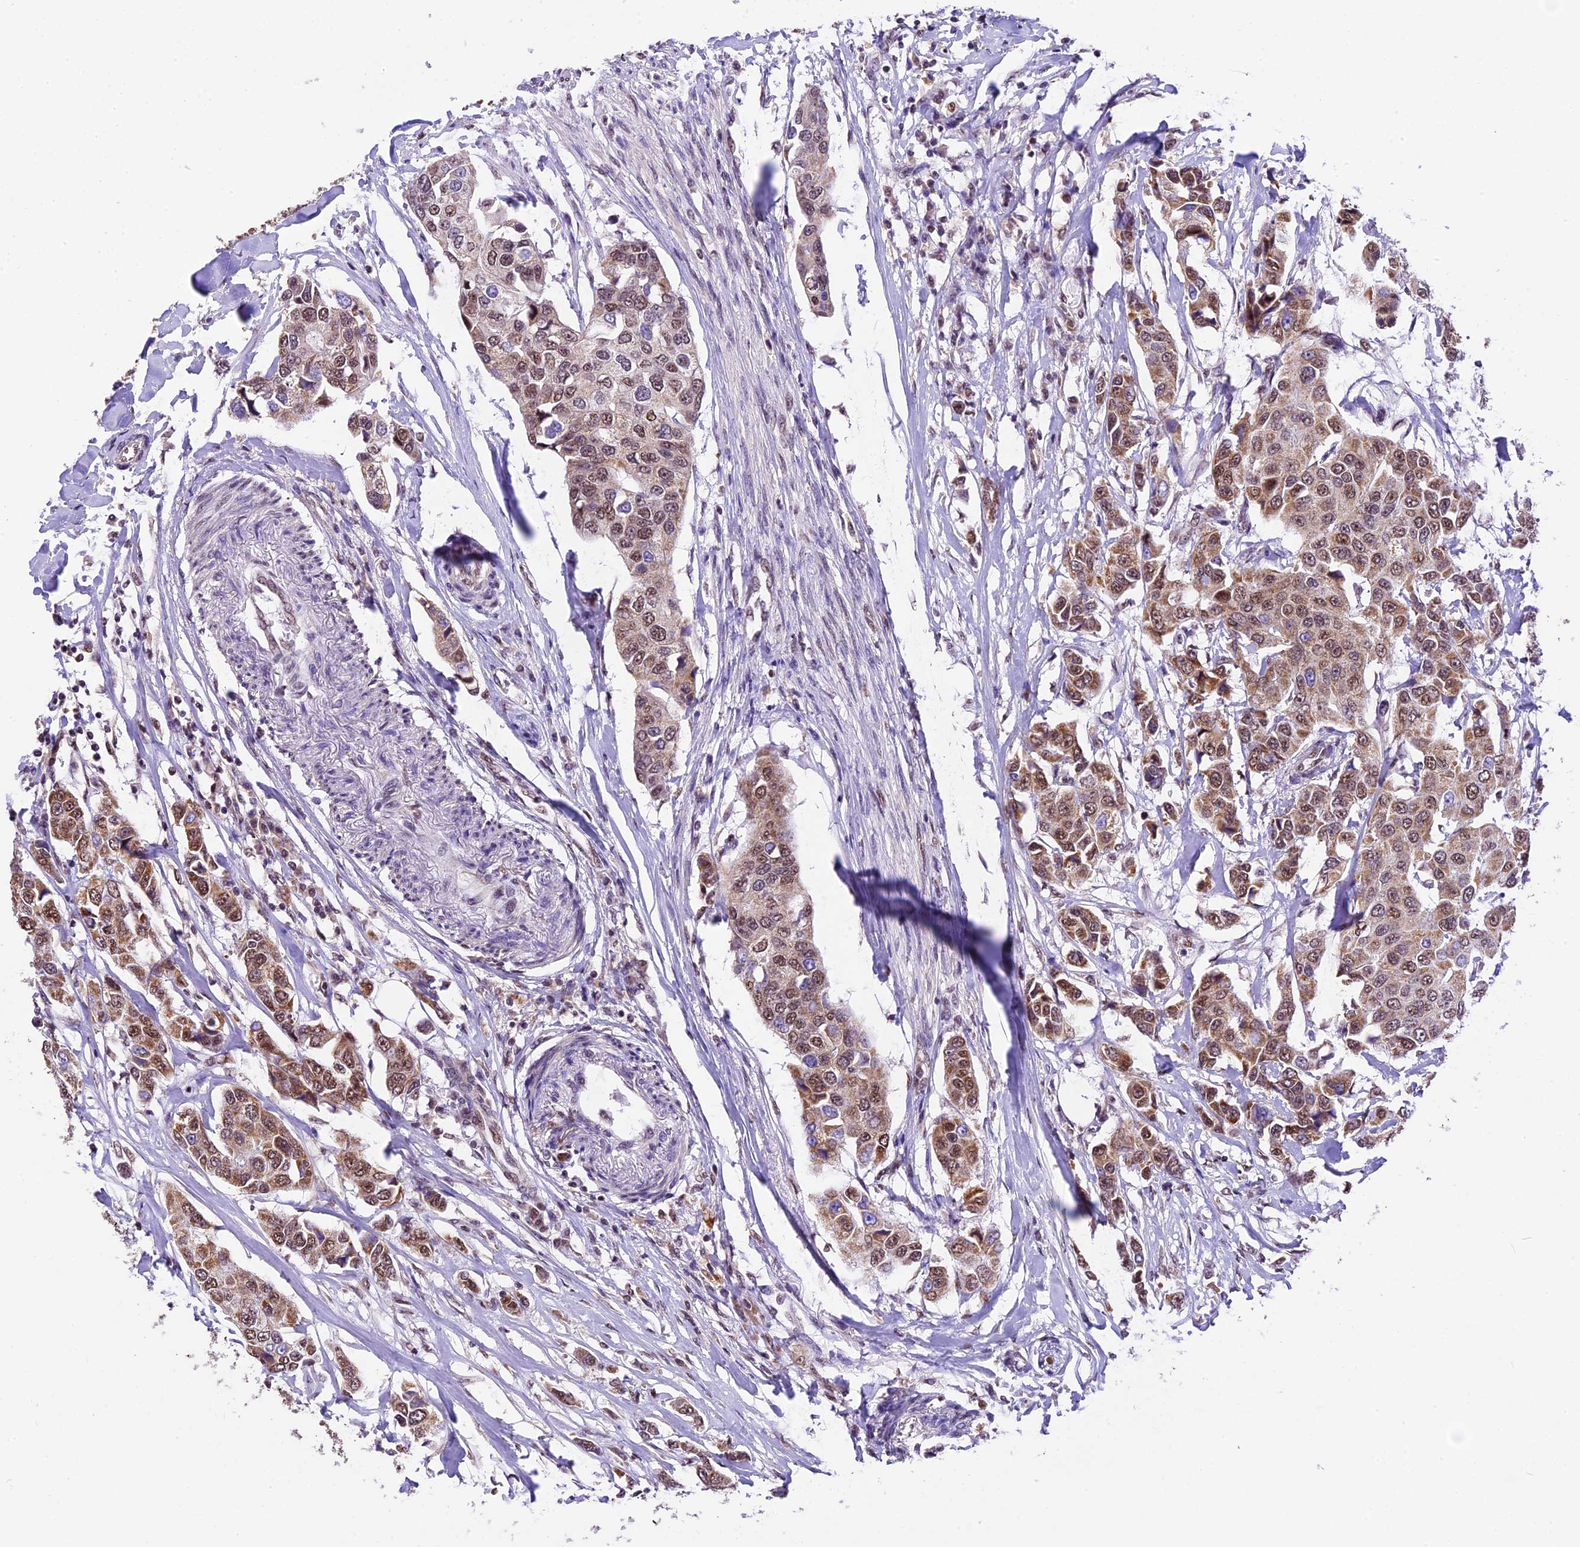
{"staining": {"intensity": "moderate", "quantity": ">75%", "location": "cytoplasmic/membranous,nuclear"}, "tissue": "breast cancer", "cell_type": "Tumor cells", "image_type": "cancer", "snomed": [{"axis": "morphology", "description": "Duct carcinoma"}, {"axis": "topography", "description": "Breast"}], "caption": "Protein staining displays moderate cytoplasmic/membranous and nuclear staining in approximately >75% of tumor cells in breast cancer.", "gene": "CARS2", "patient": {"sex": "female", "age": 80}}